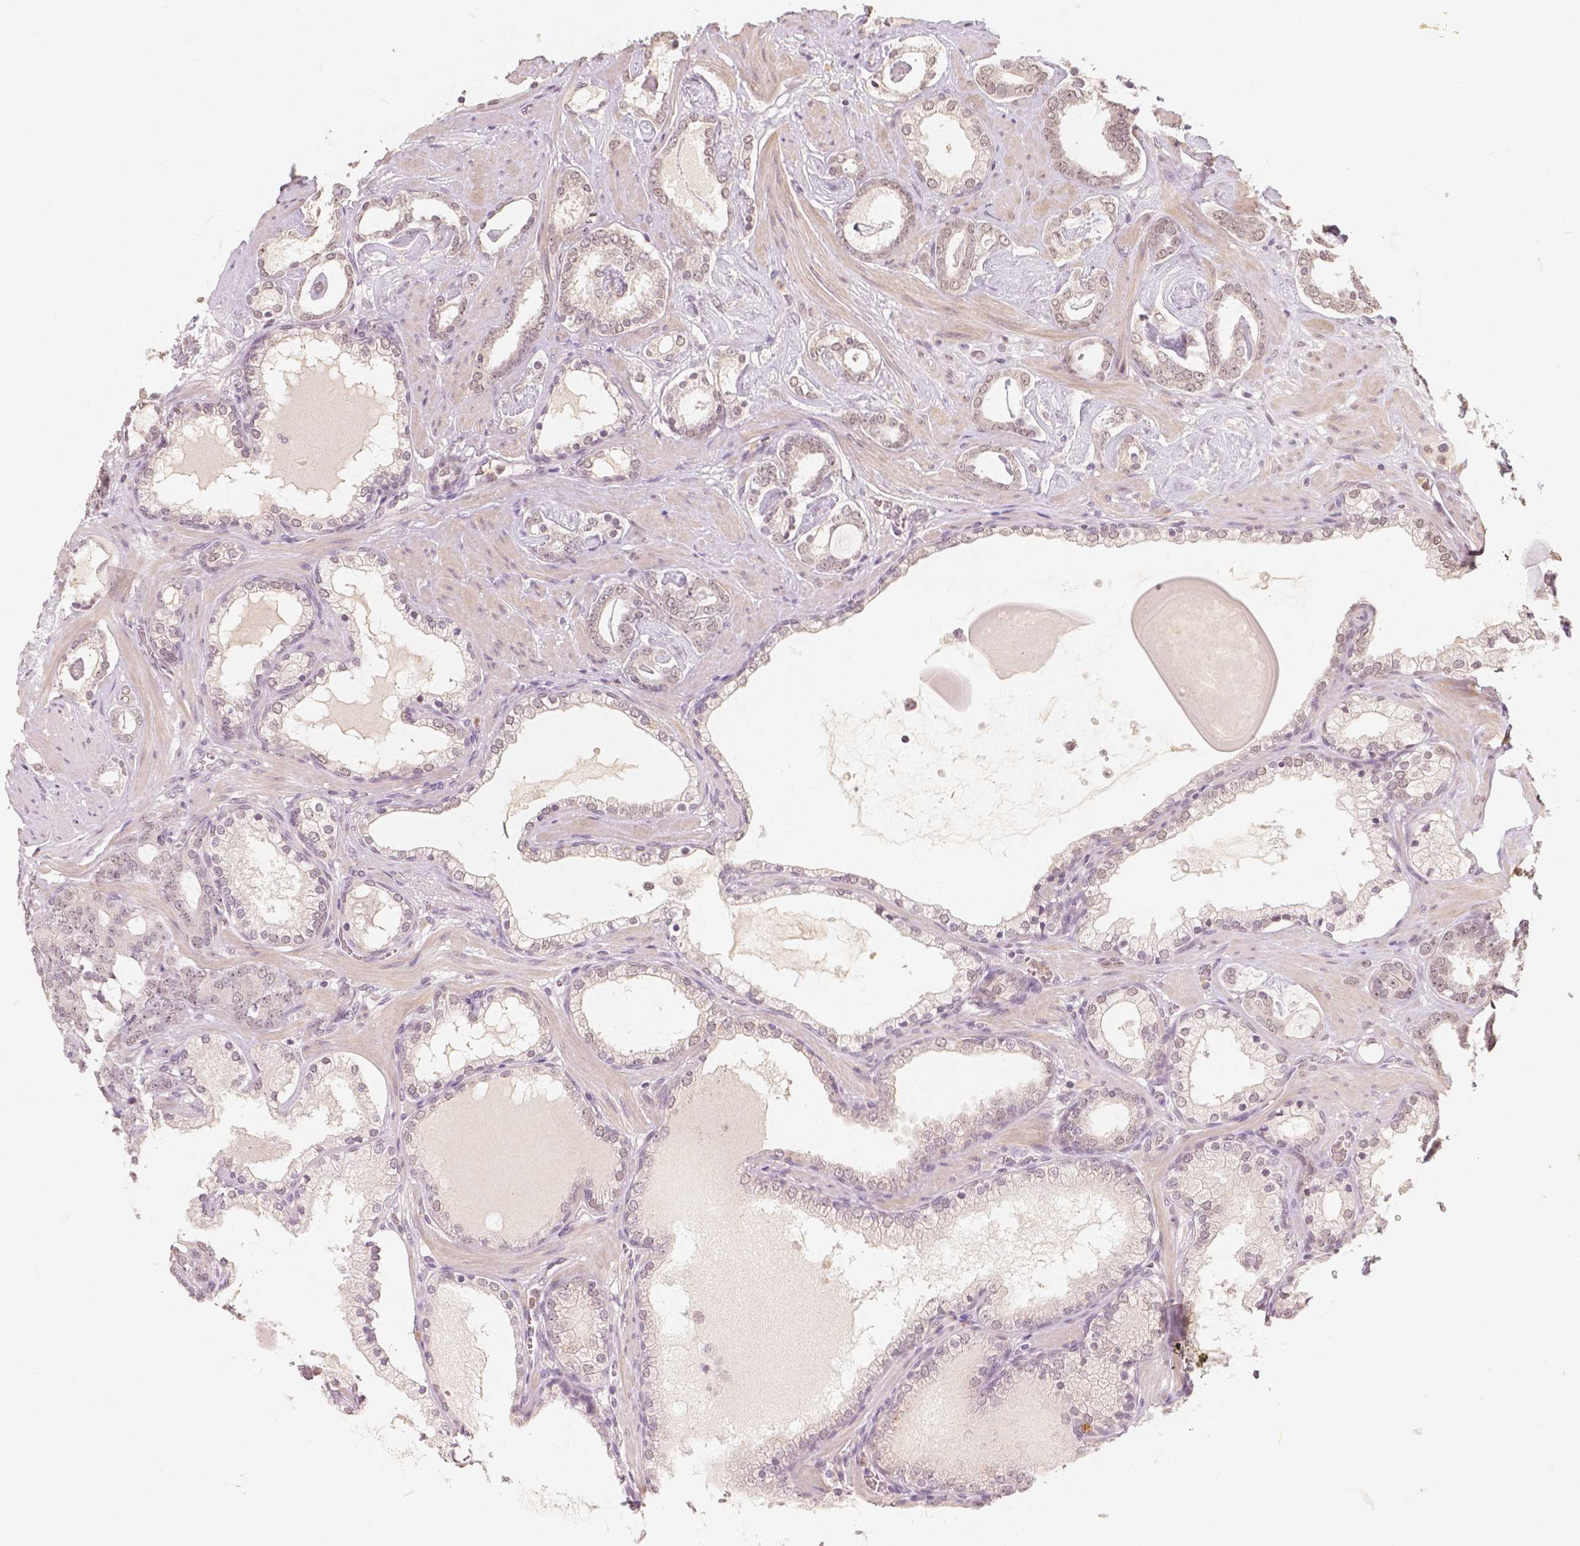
{"staining": {"intensity": "weak", "quantity": "25%-75%", "location": "nuclear"}, "tissue": "prostate cancer", "cell_type": "Tumor cells", "image_type": "cancer", "snomed": [{"axis": "morphology", "description": "Adenocarcinoma, High grade"}, {"axis": "topography", "description": "Prostate"}], "caption": "Weak nuclear expression is seen in approximately 25%-75% of tumor cells in adenocarcinoma (high-grade) (prostate).", "gene": "NOLC1", "patient": {"sex": "male", "age": 63}}